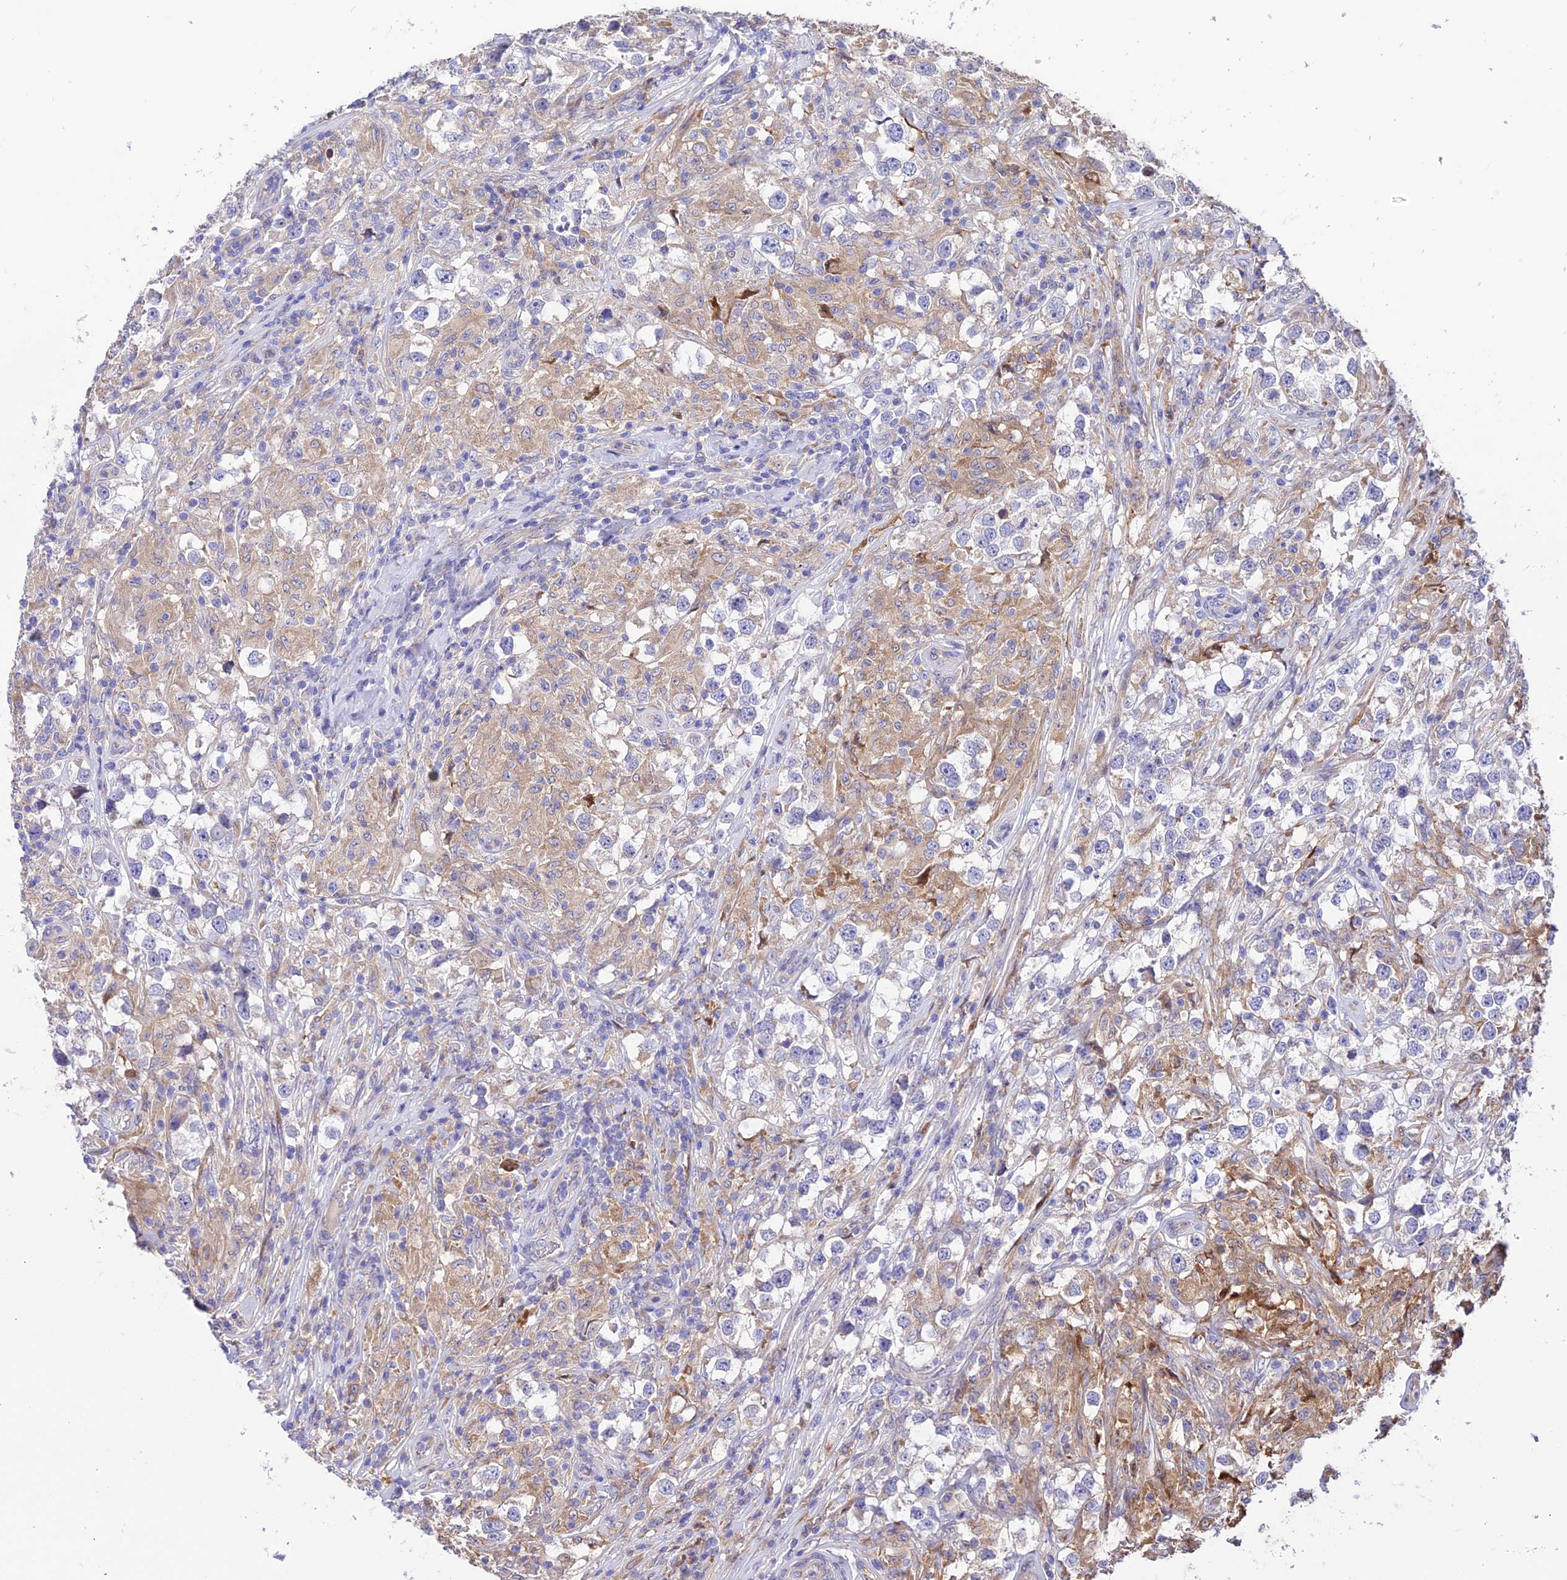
{"staining": {"intensity": "negative", "quantity": "none", "location": "none"}, "tissue": "testis cancer", "cell_type": "Tumor cells", "image_type": "cancer", "snomed": [{"axis": "morphology", "description": "Seminoma, NOS"}, {"axis": "topography", "description": "Testis"}], "caption": "Tumor cells show no significant positivity in testis seminoma.", "gene": "ROCK1", "patient": {"sex": "male", "age": 46}}